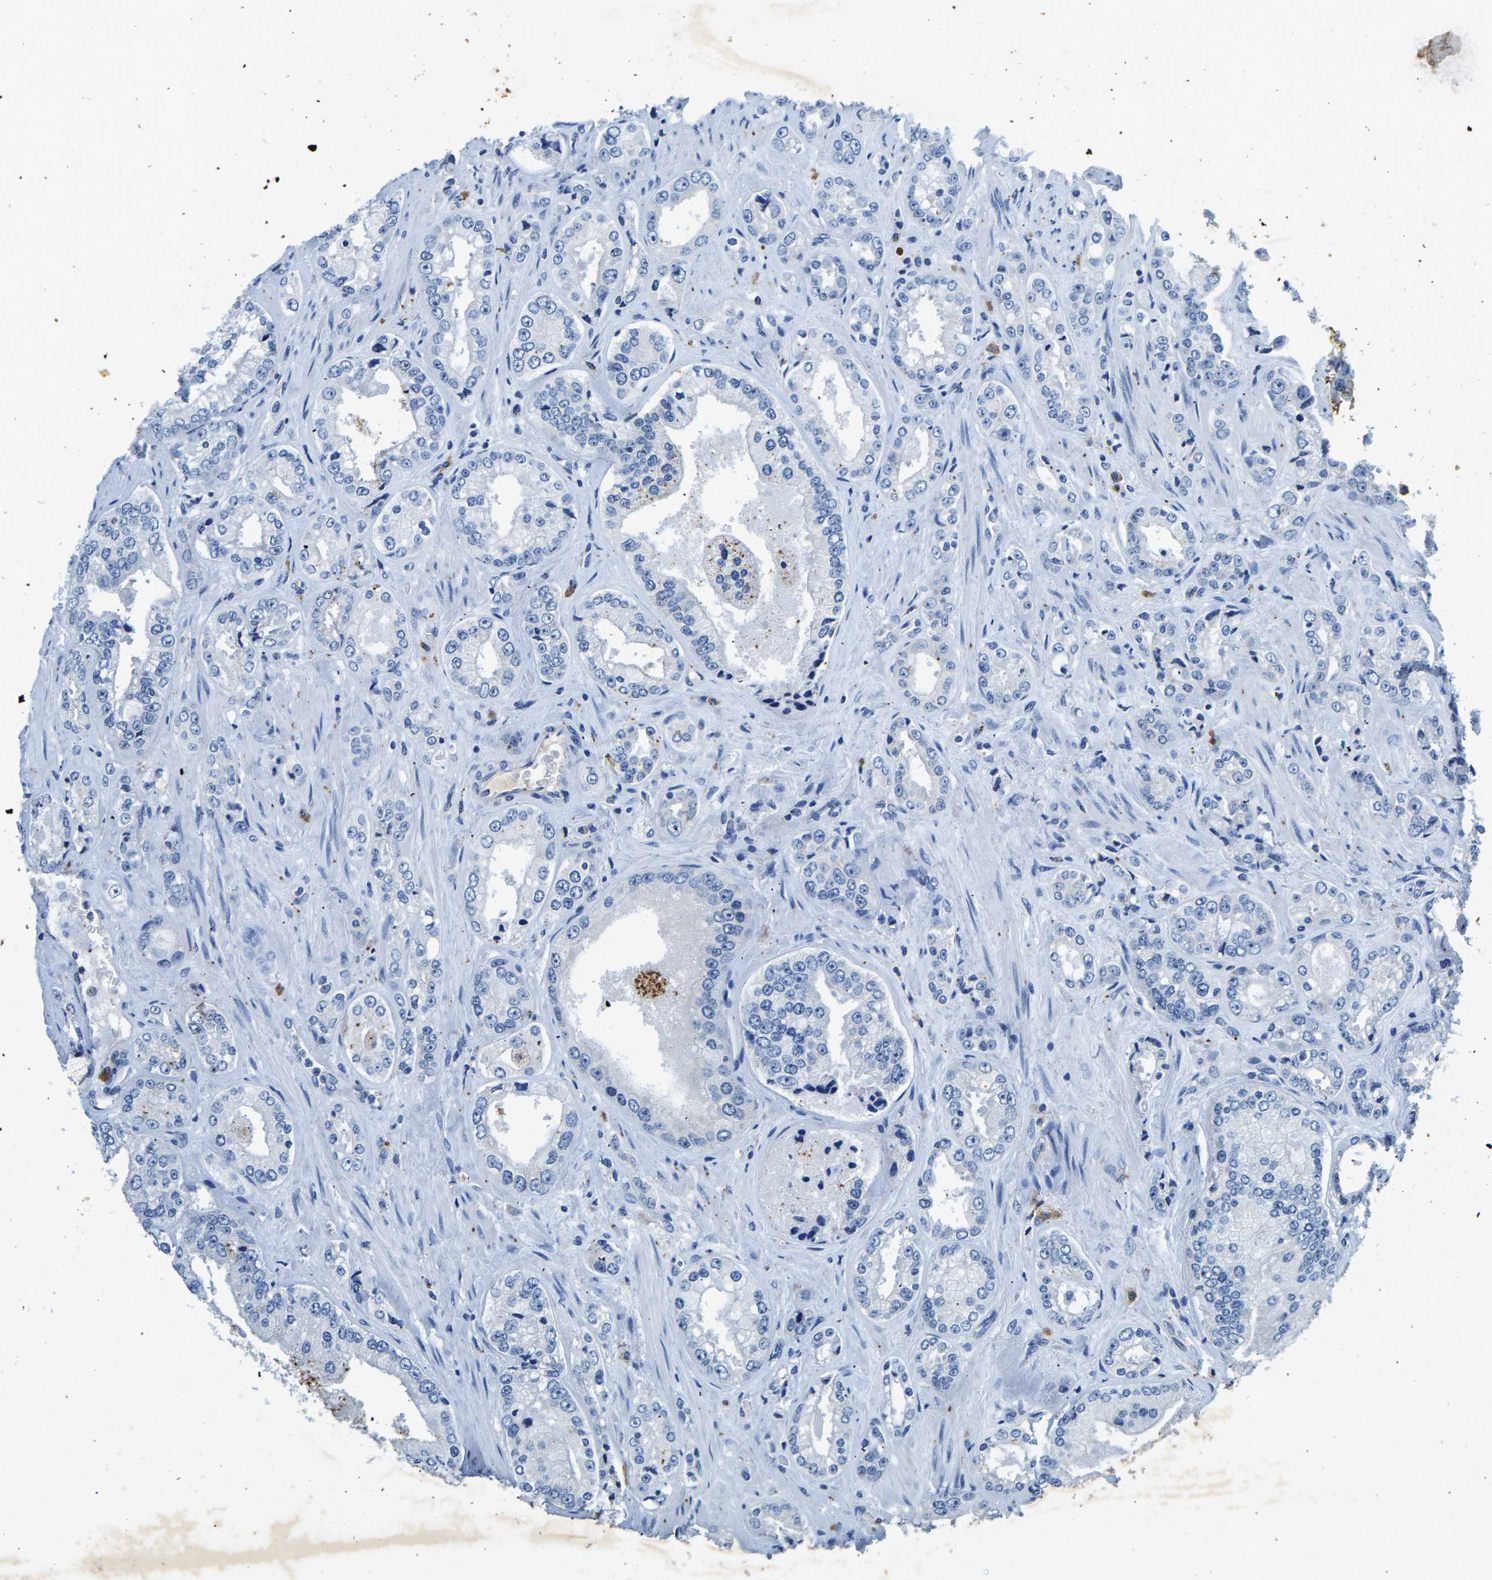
{"staining": {"intensity": "negative", "quantity": "none", "location": "none"}, "tissue": "prostate cancer", "cell_type": "Tumor cells", "image_type": "cancer", "snomed": [{"axis": "morphology", "description": "Adenocarcinoma, High grade"}, {"axis": "topography", "description": "Prostate"}], "caption": "High magnification brightfield microscopy of prostate cancer stained with DAB (brown) and counterstained with hematoxylin (blue): tumor cells show no significant staining. (Stains: DAB immunohistochemistry with hematoxylin counter stain, Microscopy: brightfield microscopy at high magnification).", "gene": "UBN2", "patient": {"sex": "male", "age": 61}}